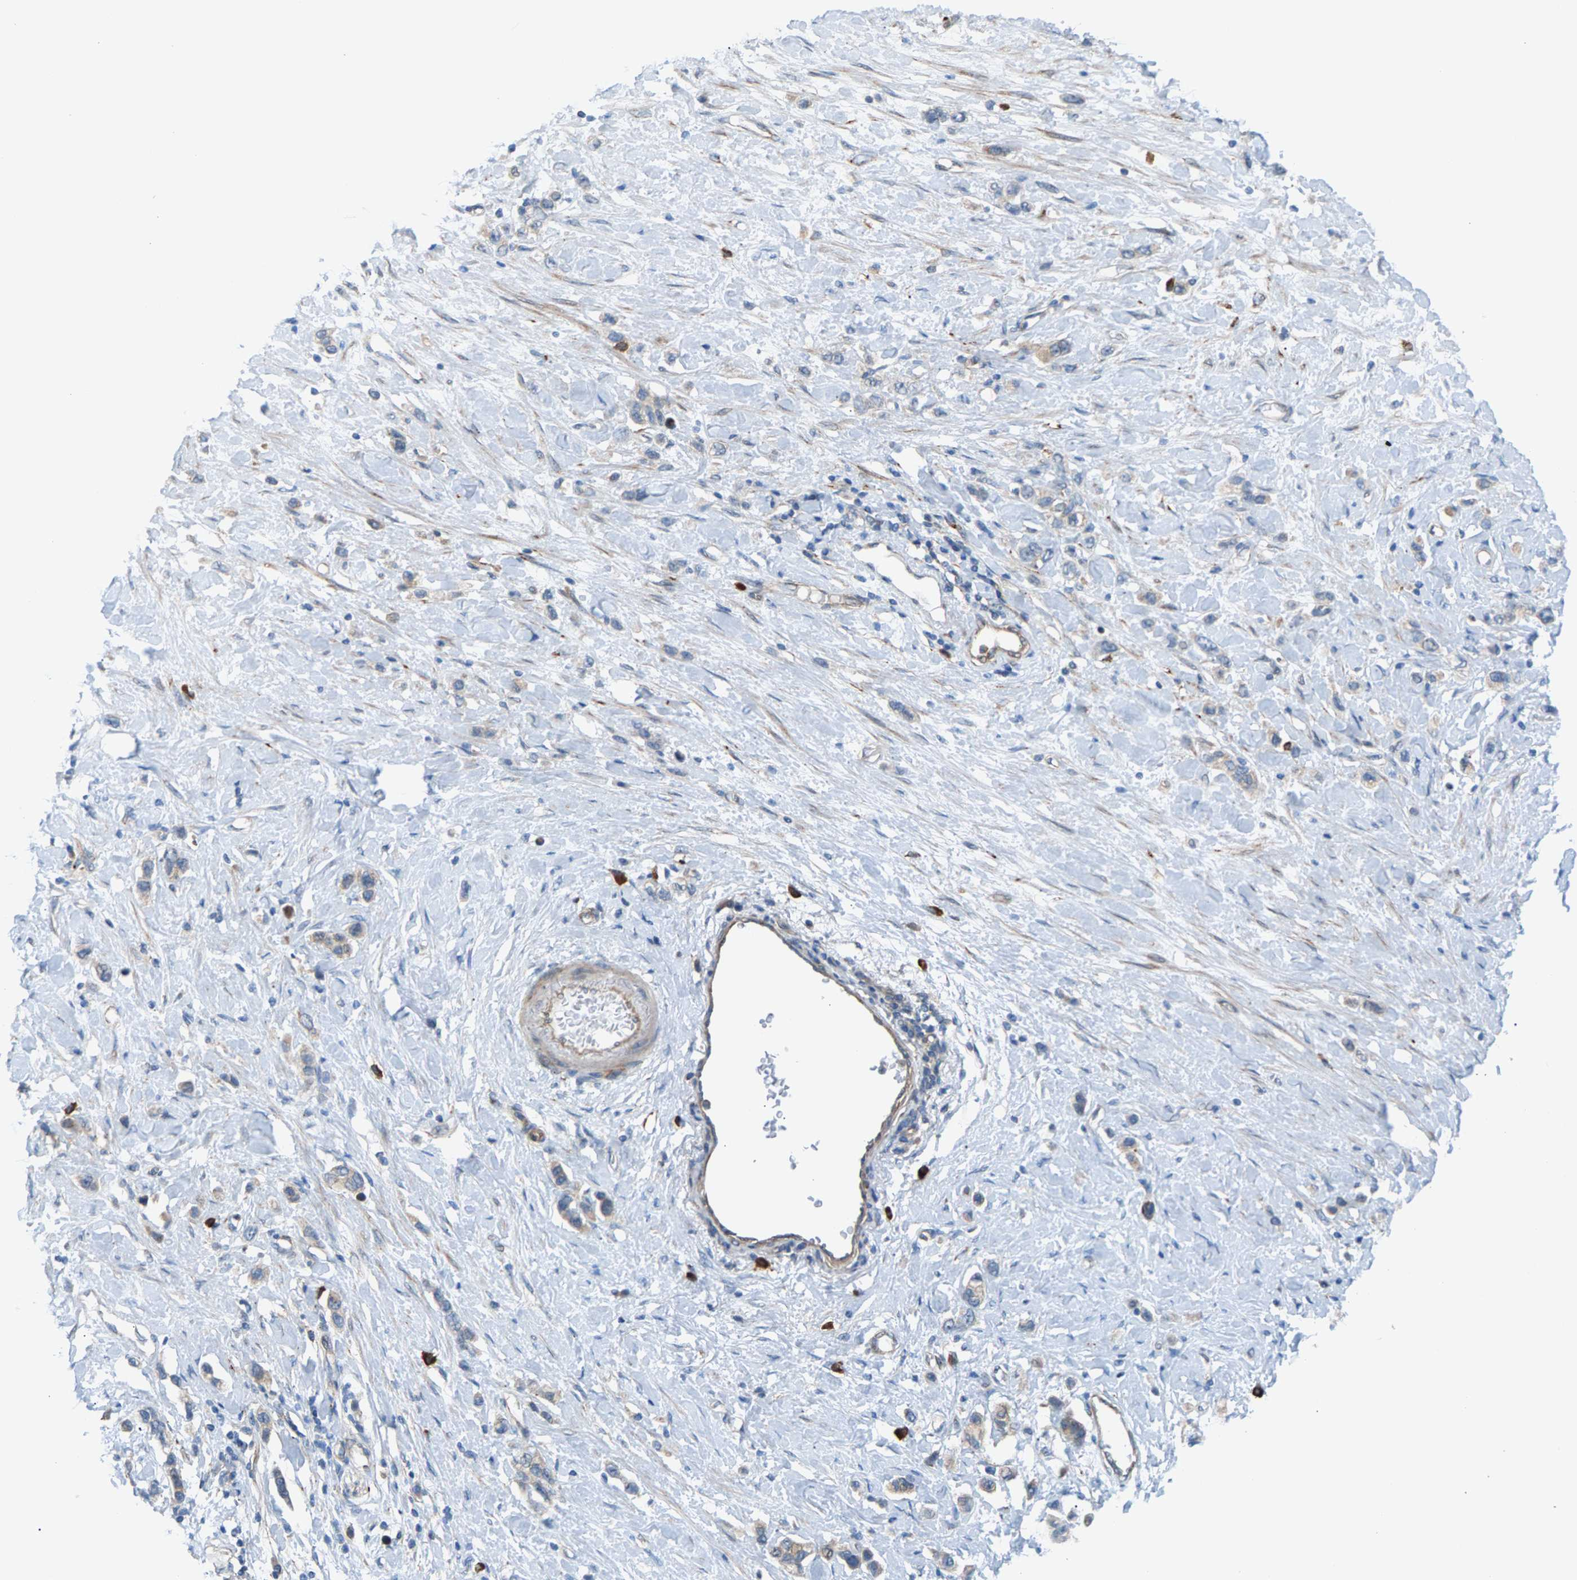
{"staining": {"intensity": "weak", "quantity": "<25%", "location": "cytoplasmic/membranous"}, "tissue": "stomach cancer", "cell_type": "Tumor cells", "image_type": "cancer", "snomed": [{"axis": "morphology", "description": "Adenocarcinoma, NOS"}, {"axis": "topography", "description": "Stomach"}], "caption": "Tumor cells show no significant protein expression in adenocarcinoma (stomach).", "gene": "PDCL", "patient": {"sex": "female", "age": 65}}